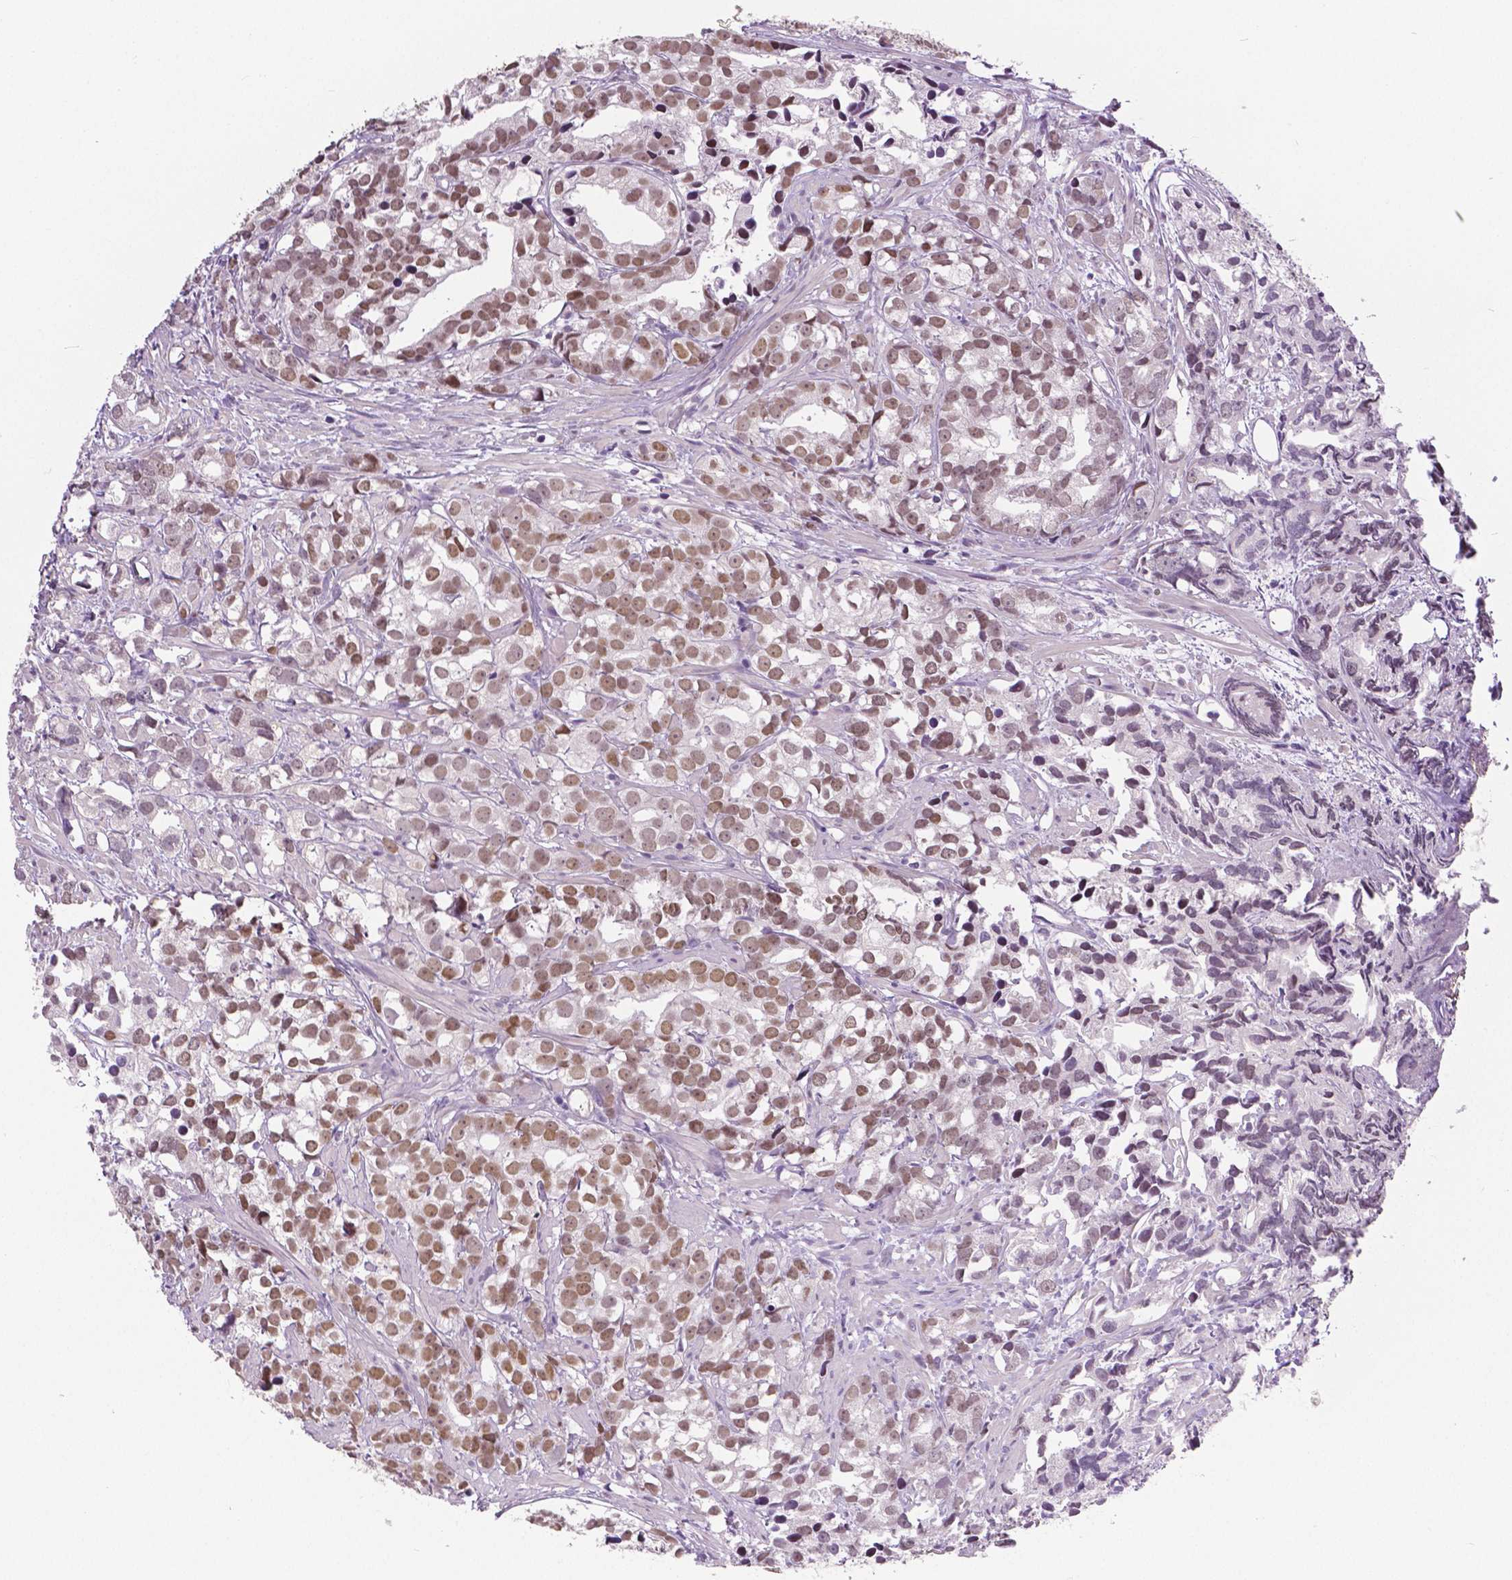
{"staining": {"intensity": "weak", "quantity": "25%-75%", "location": "nuclear"}, "tissue": "prostate cancer", "cell_type": "Tumor cells", "image_type": "cancer", "snomed": [{"axis": "morphology", "description": "Adenocarcinoma, High grade"}, {"axis": "topography", "description": "Prostate"}], "caption": "Approximately 25%-75% of tumor cells in prostate cancer (high-grade adenocarcinoma) demonstrate weak nuclear protein staining as visualized by brown immunohistochemical staining.", "gene": "FOXA1", "patient": {"sex": "male", "age": 79}}